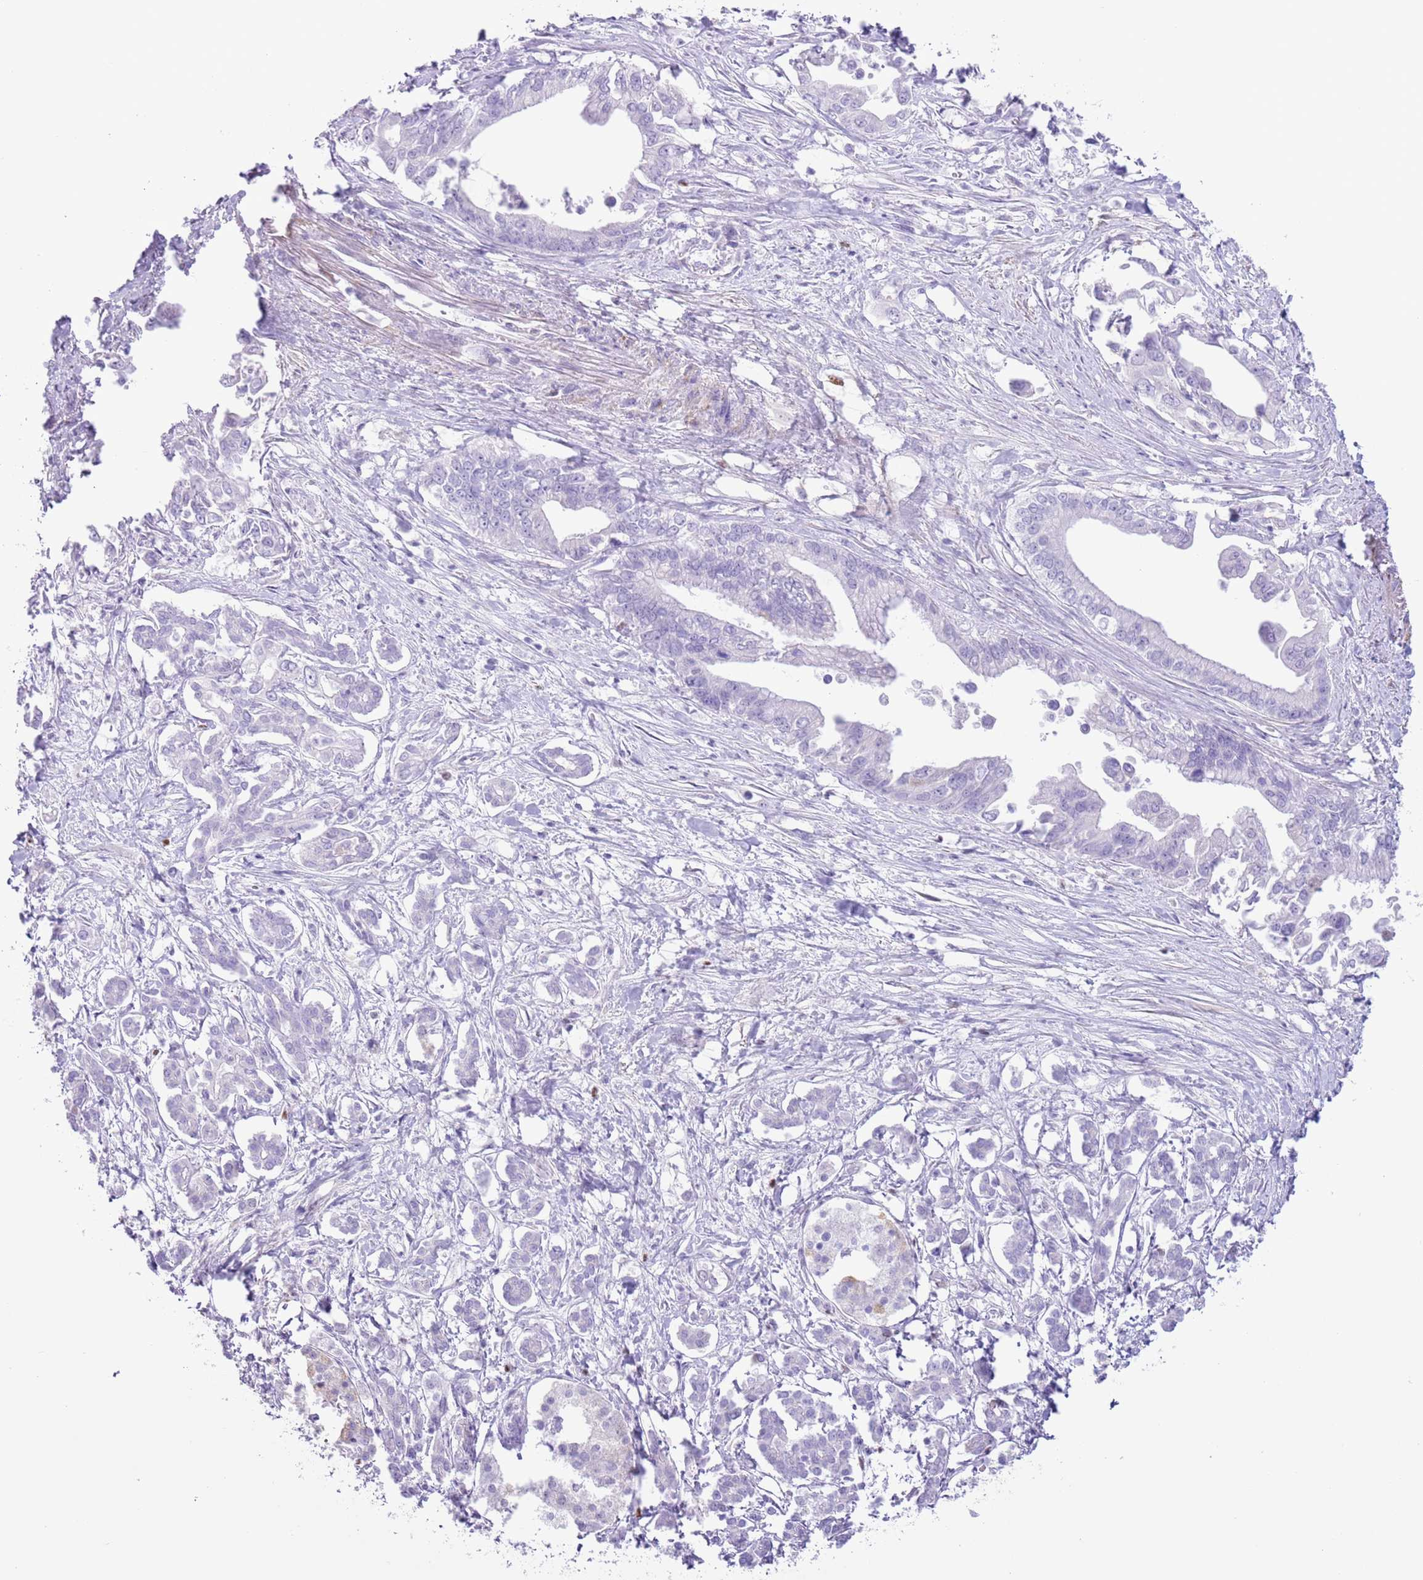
{"staining": {"intensity": "negative", "quantity": "none", "location": "none"}, "tissue": "pancreatic cancer", "cell_type": "Tumor cells", "image_type": "cancer", "snomed": [{"axis": "morphology", "description": "Adenocarcinoma, NOS"}, {"axis": "topography", "description": "Pancreas"}], "caption": "High power microscopy histopathology image of an IHC photomicrograph of pancreatic cancer (adenocarcinoma), revealing no significant staining in tumor cells.", "gene": "SLC7A14", "patient": {"sex": "male", "age": 61}}